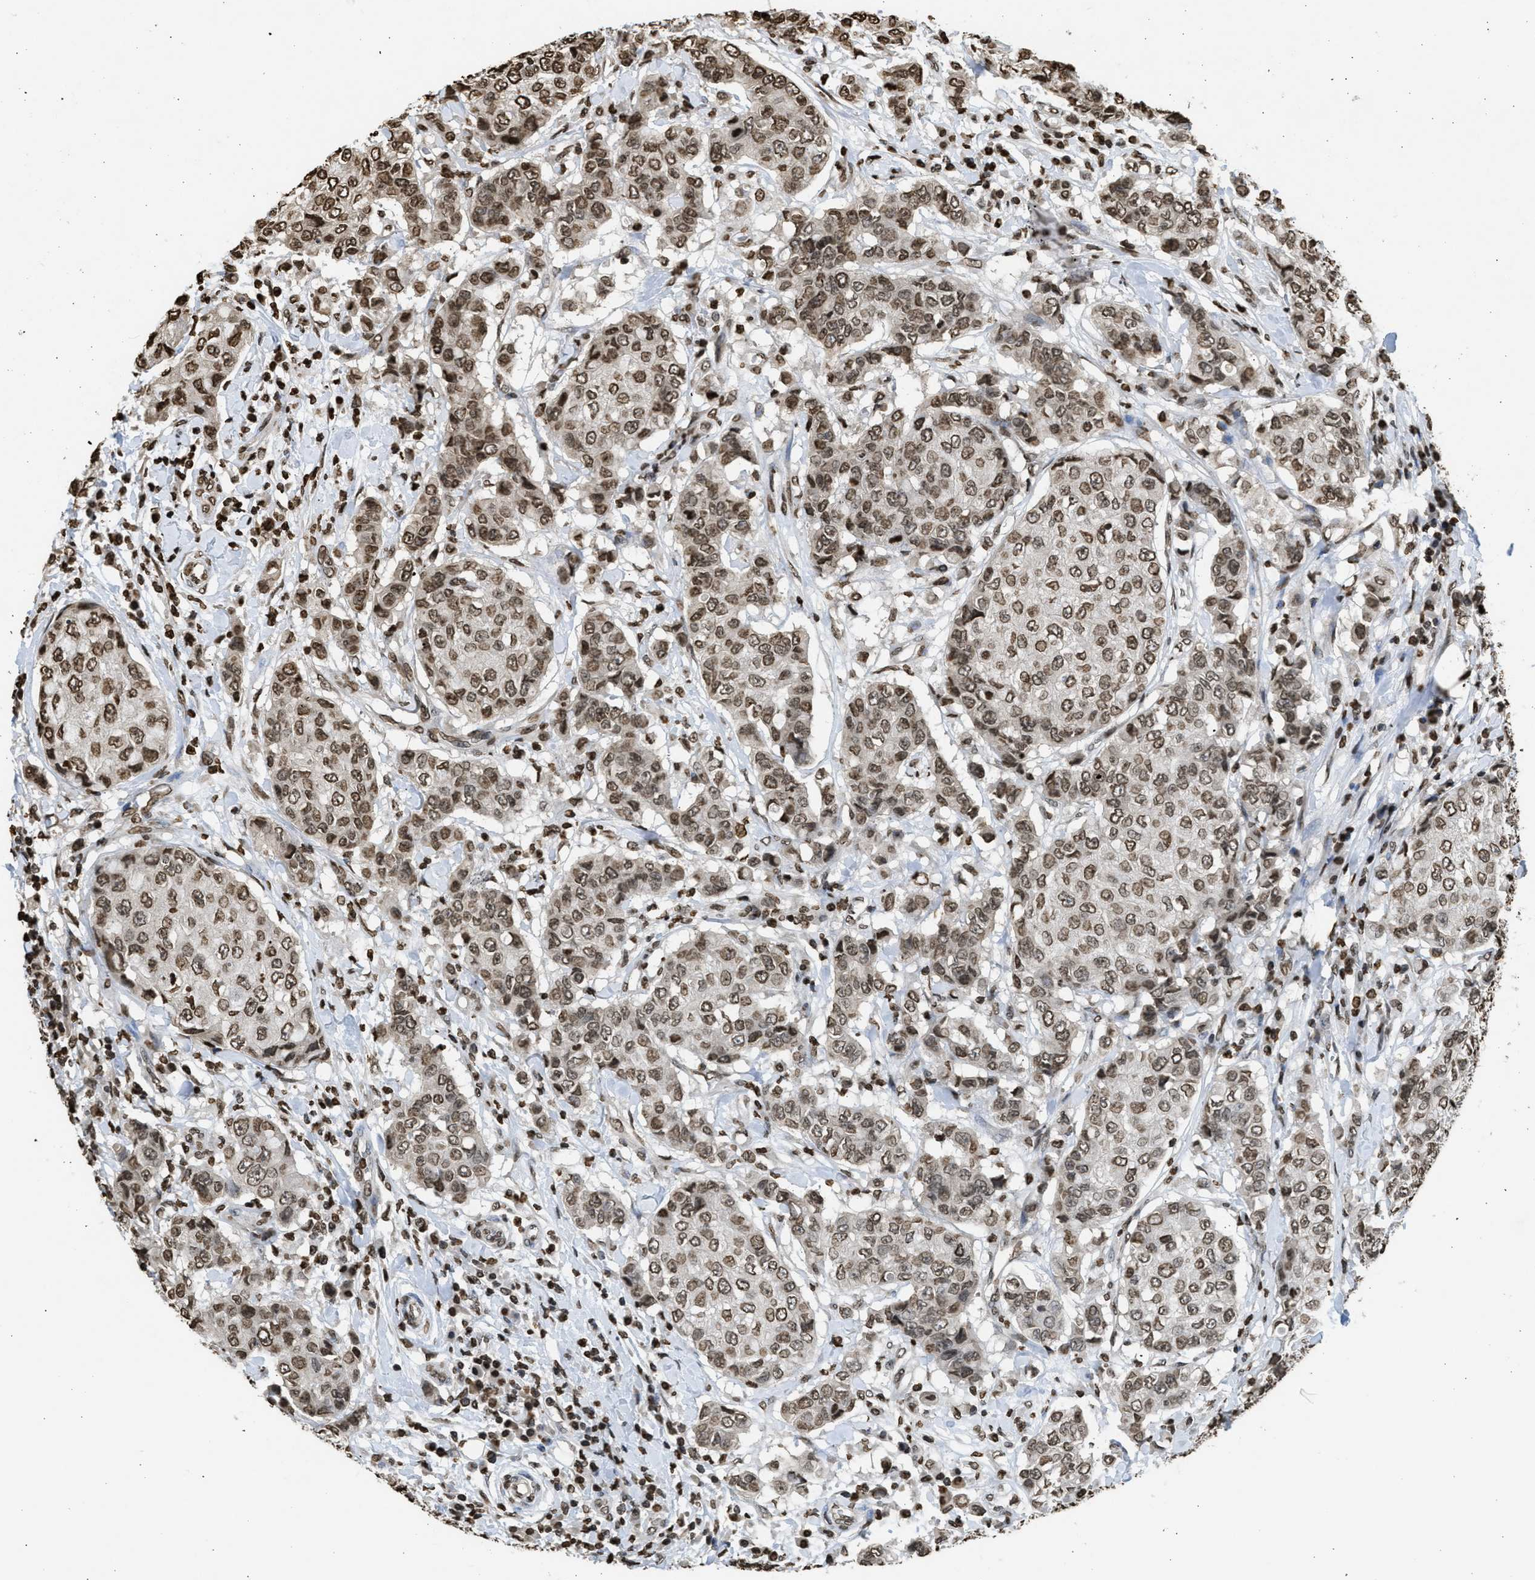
{"staining": {"intensity": "moderate", "quantity": ">75%", "location": "nuclear"}, "tissue": "breast cancer", "cell_type": "Tumor cells", "image_type": "cancer", "snomed": [{"axis": "morphology", "description": "Duct carcinoma"}, {"axis": "topography", "description": "Breast"}], "caption": "IHC micrograph of neoplastic tissue: breast cancer (invasive ductal carcinoma) stained using immunohistochemistry reveals medium levels of moderate protein expression localized specifically in the nuclear of tumor cells, appearing as a nuclear brown color.", "gene": "RRAGC", "patient": {"sex": "female", "age": 27}}